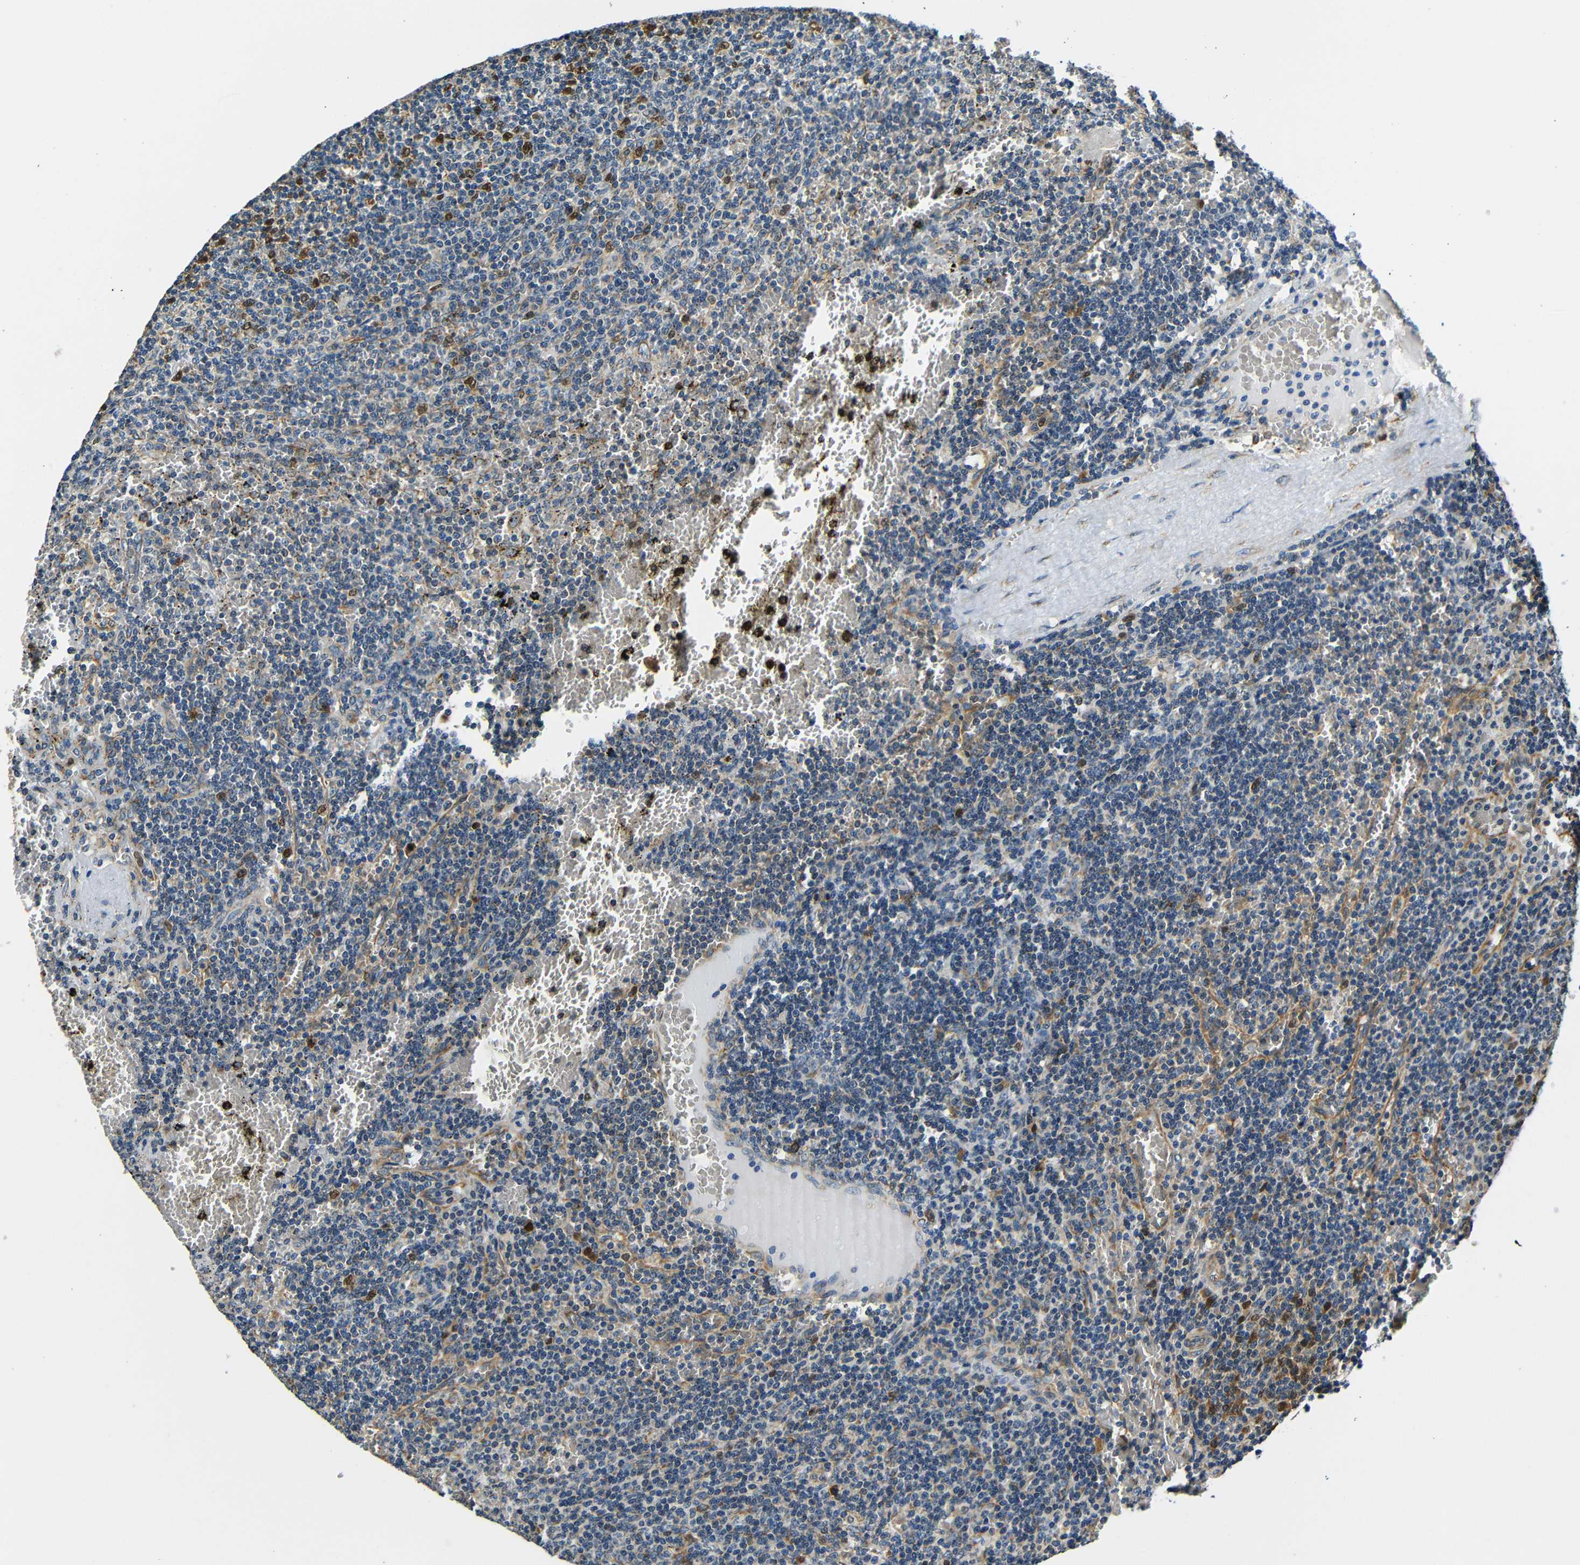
{"staining": {"intensity": "strong", "quantity": "<25%", "location": "cytoplasmic/membranous,nuclear"}, "tissue": "lymphoma", "cell_type": "Tumor cells", "image_type": "cancer", "snomed": [{"axis": "morphology", "description": "Malignant lymphoma, non-Hodgkin's type, Low grade"}, {"axis": "topography", "description": "Spleen"}], "caption": "Immunohistochemistry photomicrograph of neoplastic tissue: lymphoma stained using IHC shows medium levels of strong protein expression localized specifically in the cytoplasmic/membranous and nuclear of tumor cells, appearing as a cytoplasmic/membranous and nuclear brown color.", "gene": "VAPB", "patient": {"sex": "female", "age": 50}}